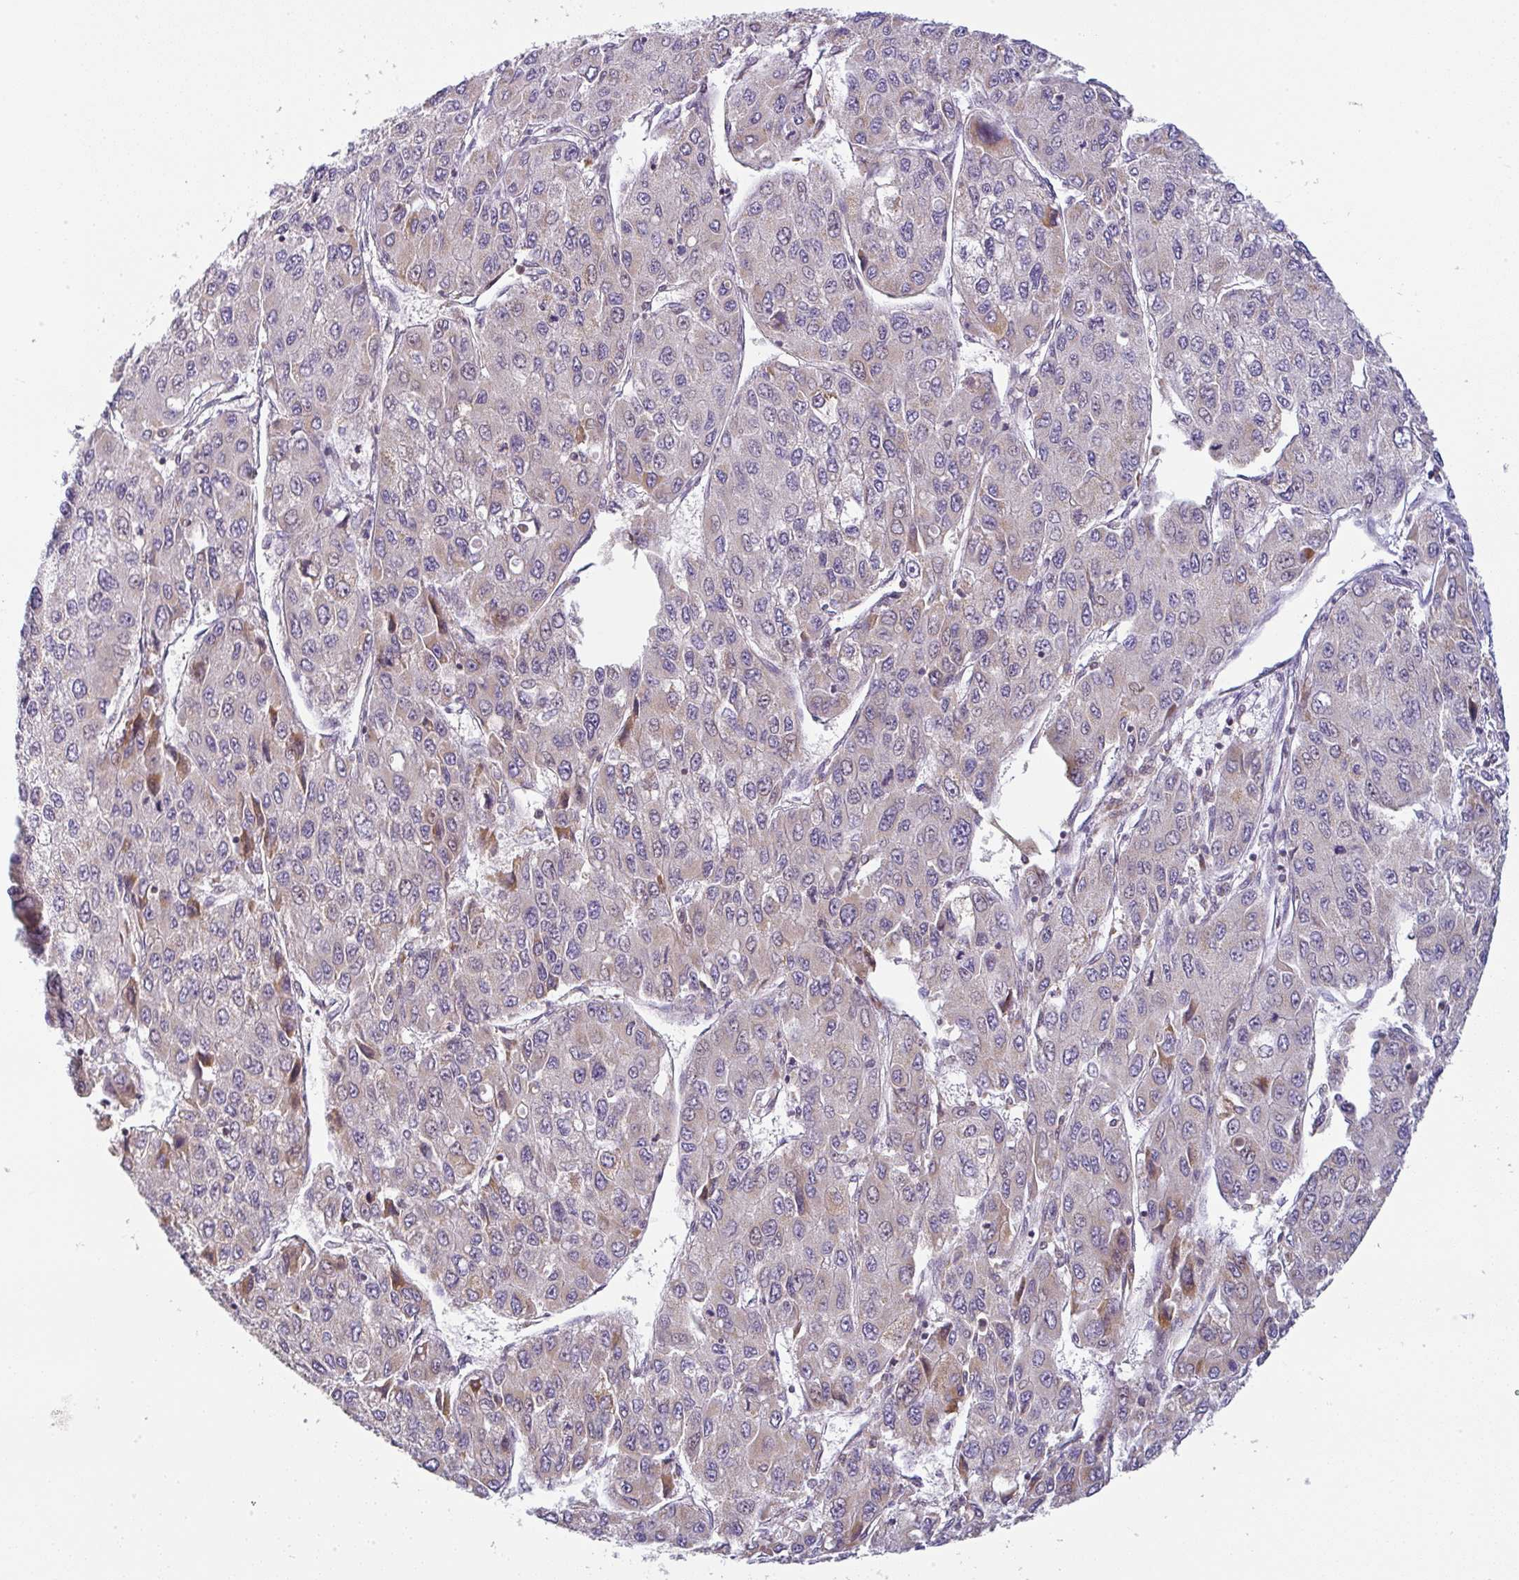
{"staining": {"intensity": "moderate", "quantity": "<25%", "location": "cytoplasmic/membranous"}, "tissue": "liver cancer", "cell_type": "Tumor cells", "image_type": "cancer", "snomed": [{"axis": "morphology", "description": "Carcinoma, Hepatocellular, NOS"}, {"axis": "topography", "description": "Liver"}], "caption": "Human hepatocellular carcinoma (liver) stained with a brown dye demonstrates moderate cytoplasmic/membranous positive expression in approximately <25% of tumor cells.", "gene": "MOB1A", "patient": {"sex": "female", "age": 66}}